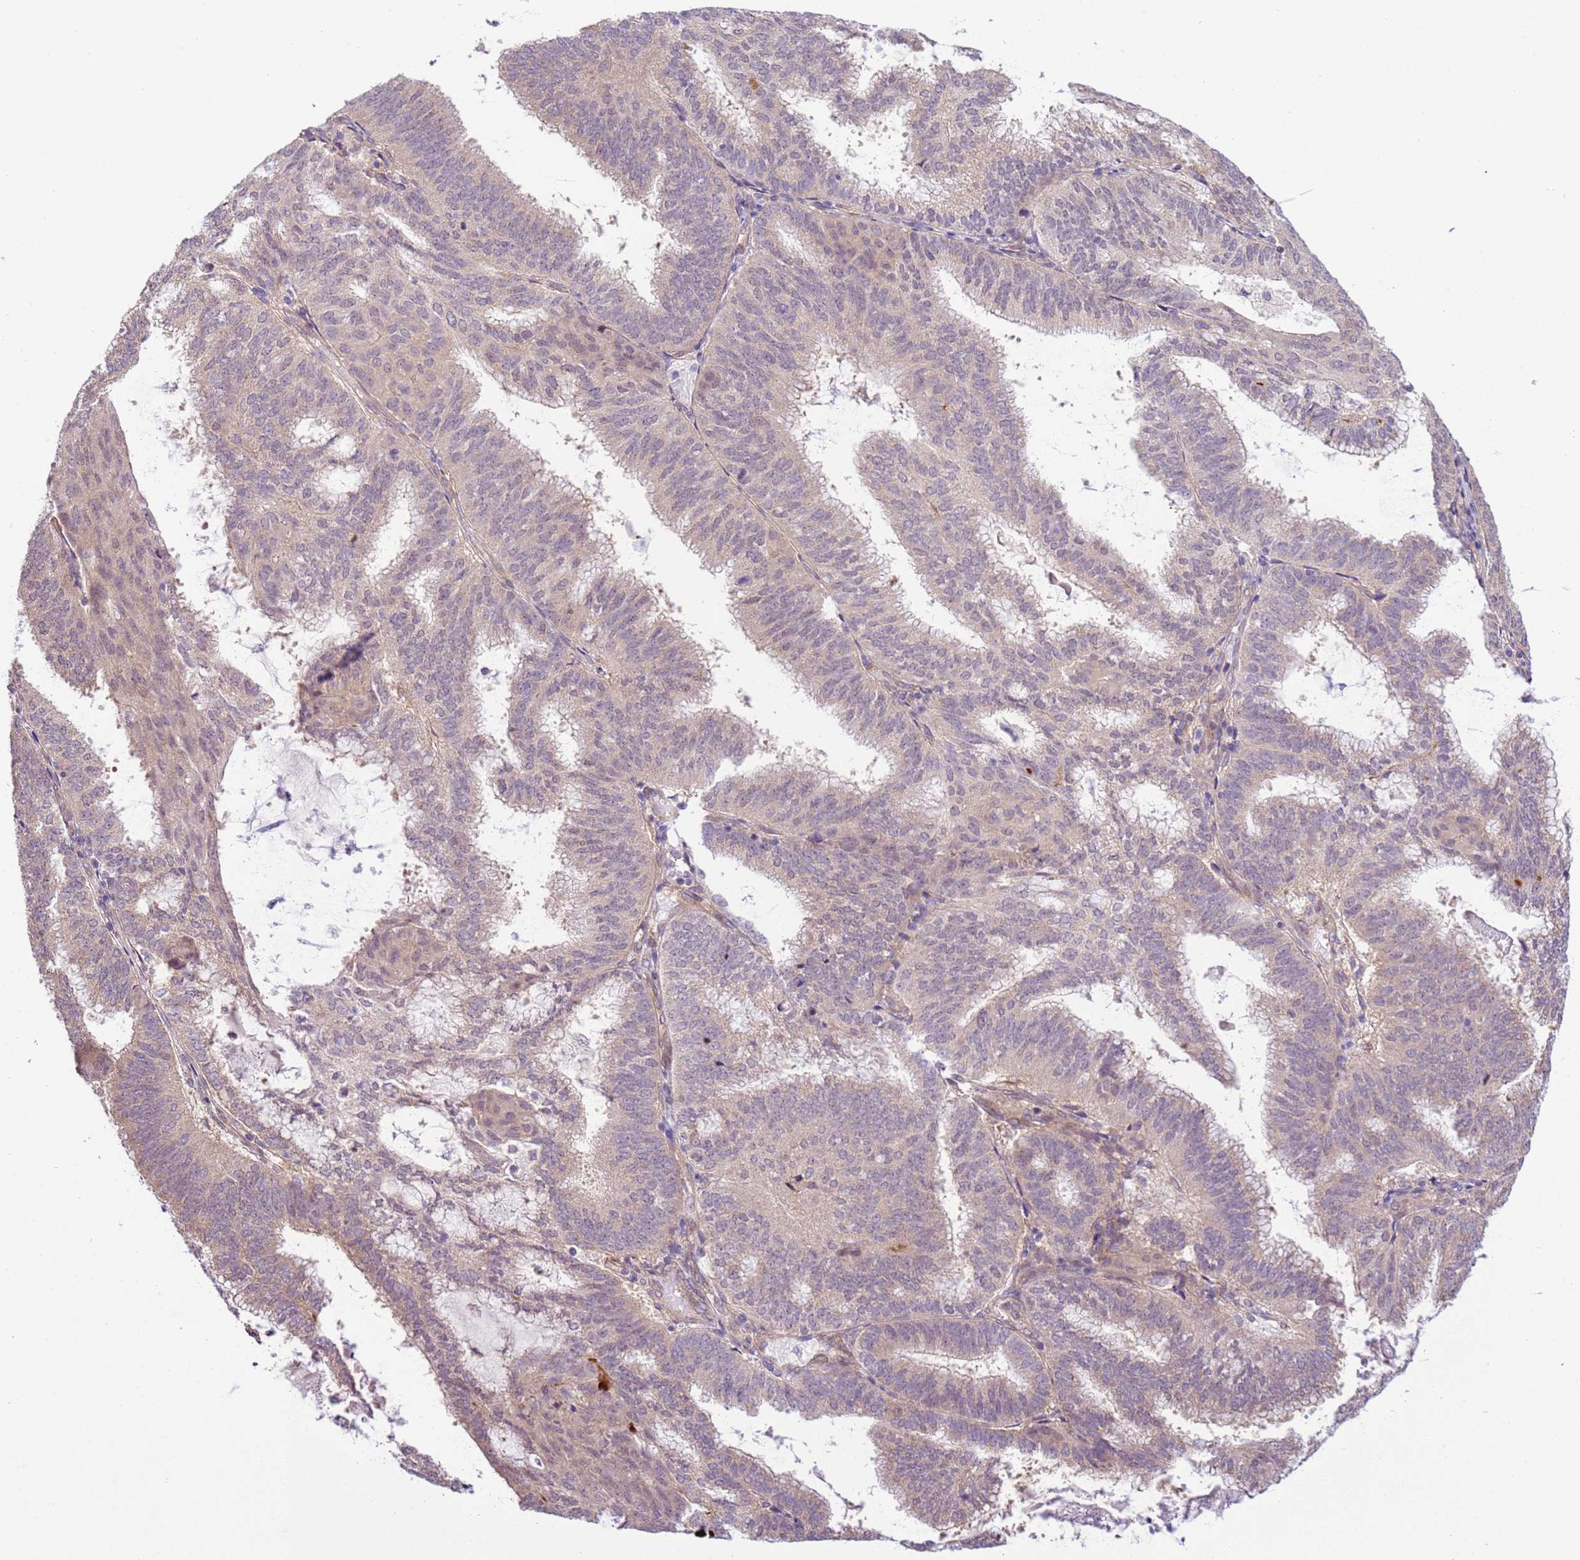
{"staining": {"intensity": "weak", "quantity": "25%-75%", "location": "cytoplasmic/membranous"}, "tissue": "endometrial cancer", "cell_type": "Tumor cells", "image_type": "cancer", "snomed": [{"axis": "morphology", "description": "Adenocarcinoma, NOS"}, {"axis": "topography", "description": "Endometrium"}], "caption": "The histopathology image reveals staining of endometrial cancer, revealing weak cytoplasmic/membranous protein staining (brown color) within tumor cells.", "gene": "SCARA3", "patient": {"sex": "female", "age": 49}}